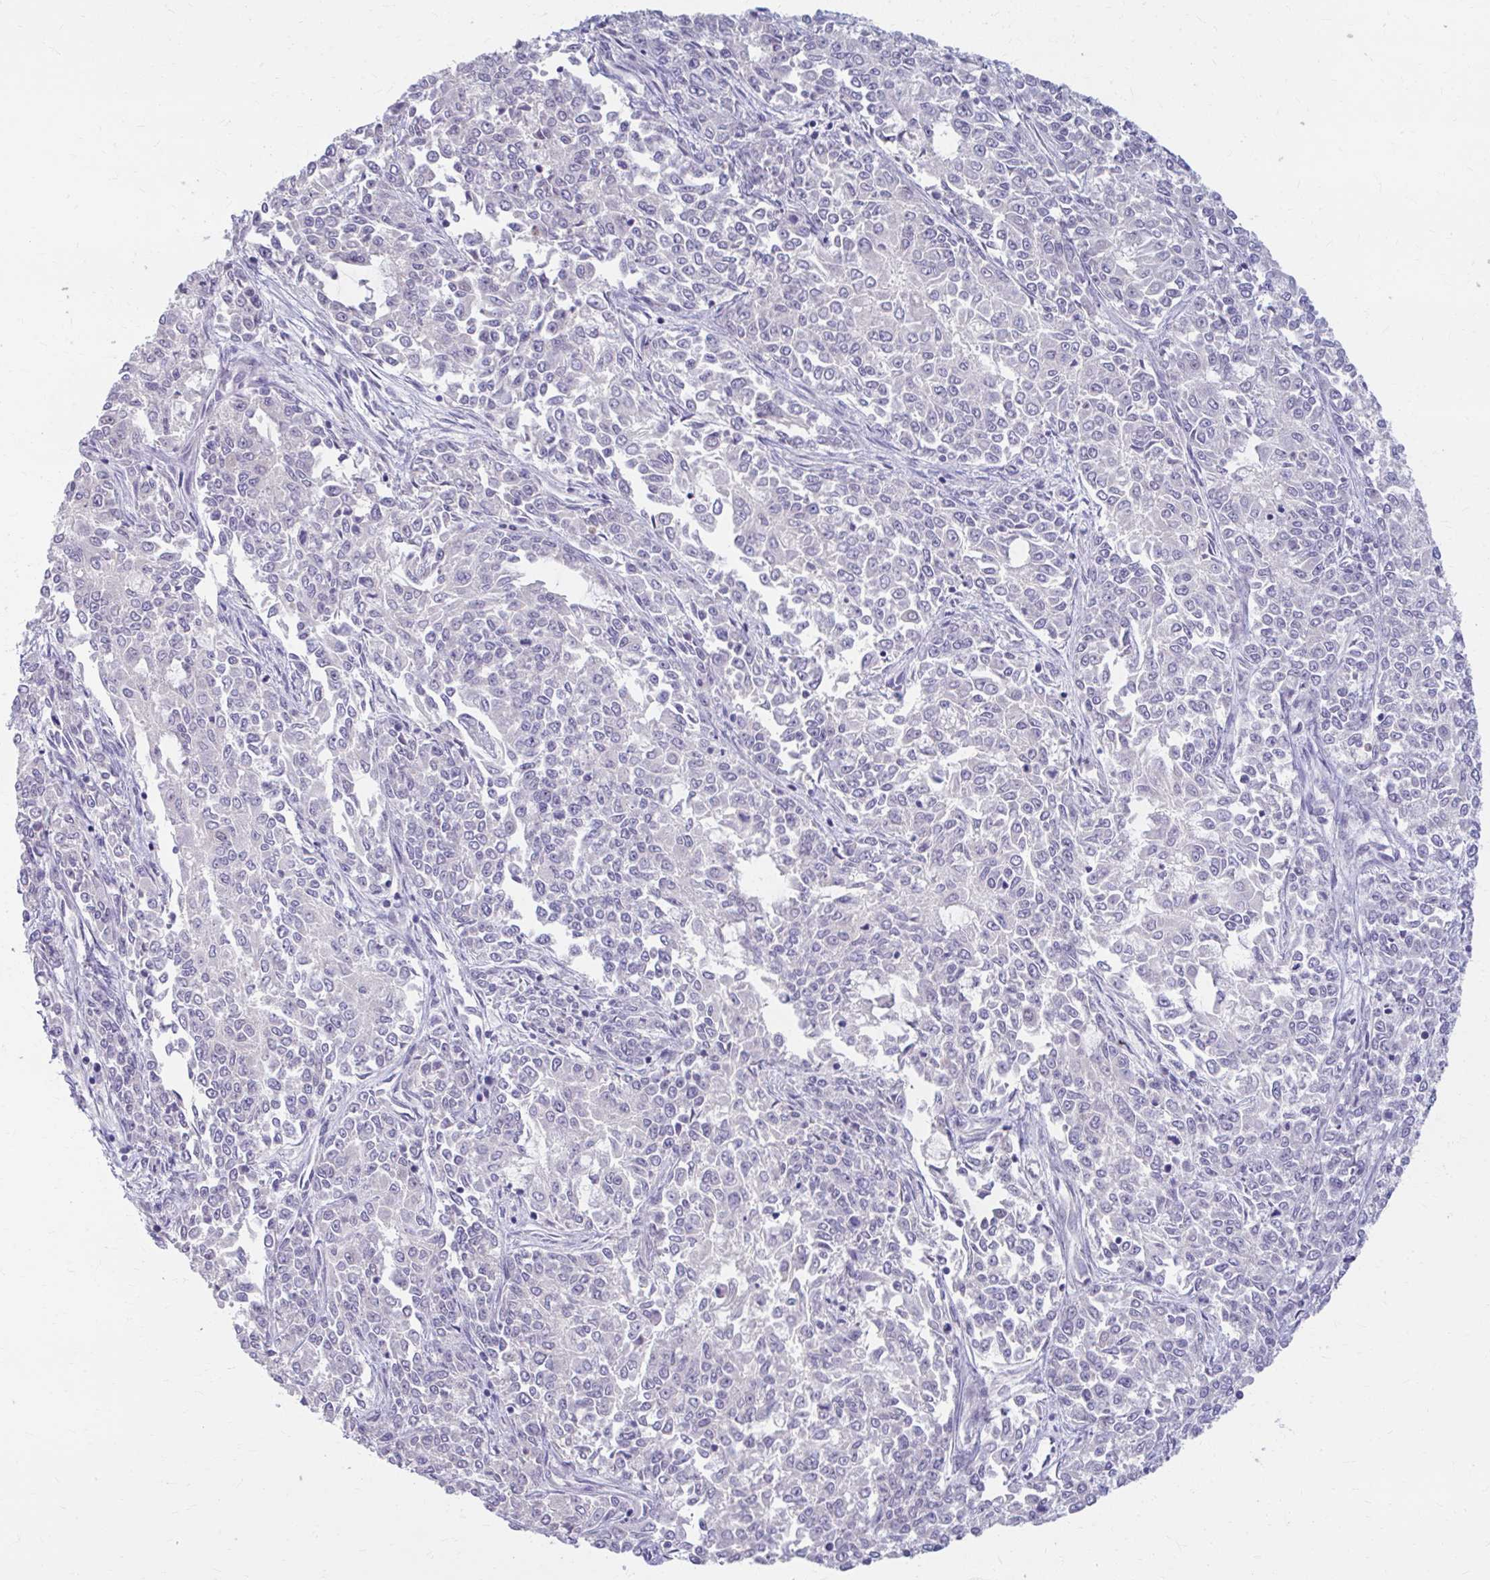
{"staining": {"intensity": "negative", "quantity": "none", "location": "none"}, "tissue": "endometrial cancer", "cell_type": "Tumor cells", "image_type": "cancer", "snomed": [{"axis": "morphology", "description": "Adenocarcinoma, NOS"}, {"axis": "topography", "description": "Endometrium"}], "caption": "The micrograph shows no staining of tumor cells in adenocarcinoma (endometrial).", "gene": "RGS16", "patient": {"sex": "female", "age": 50}}